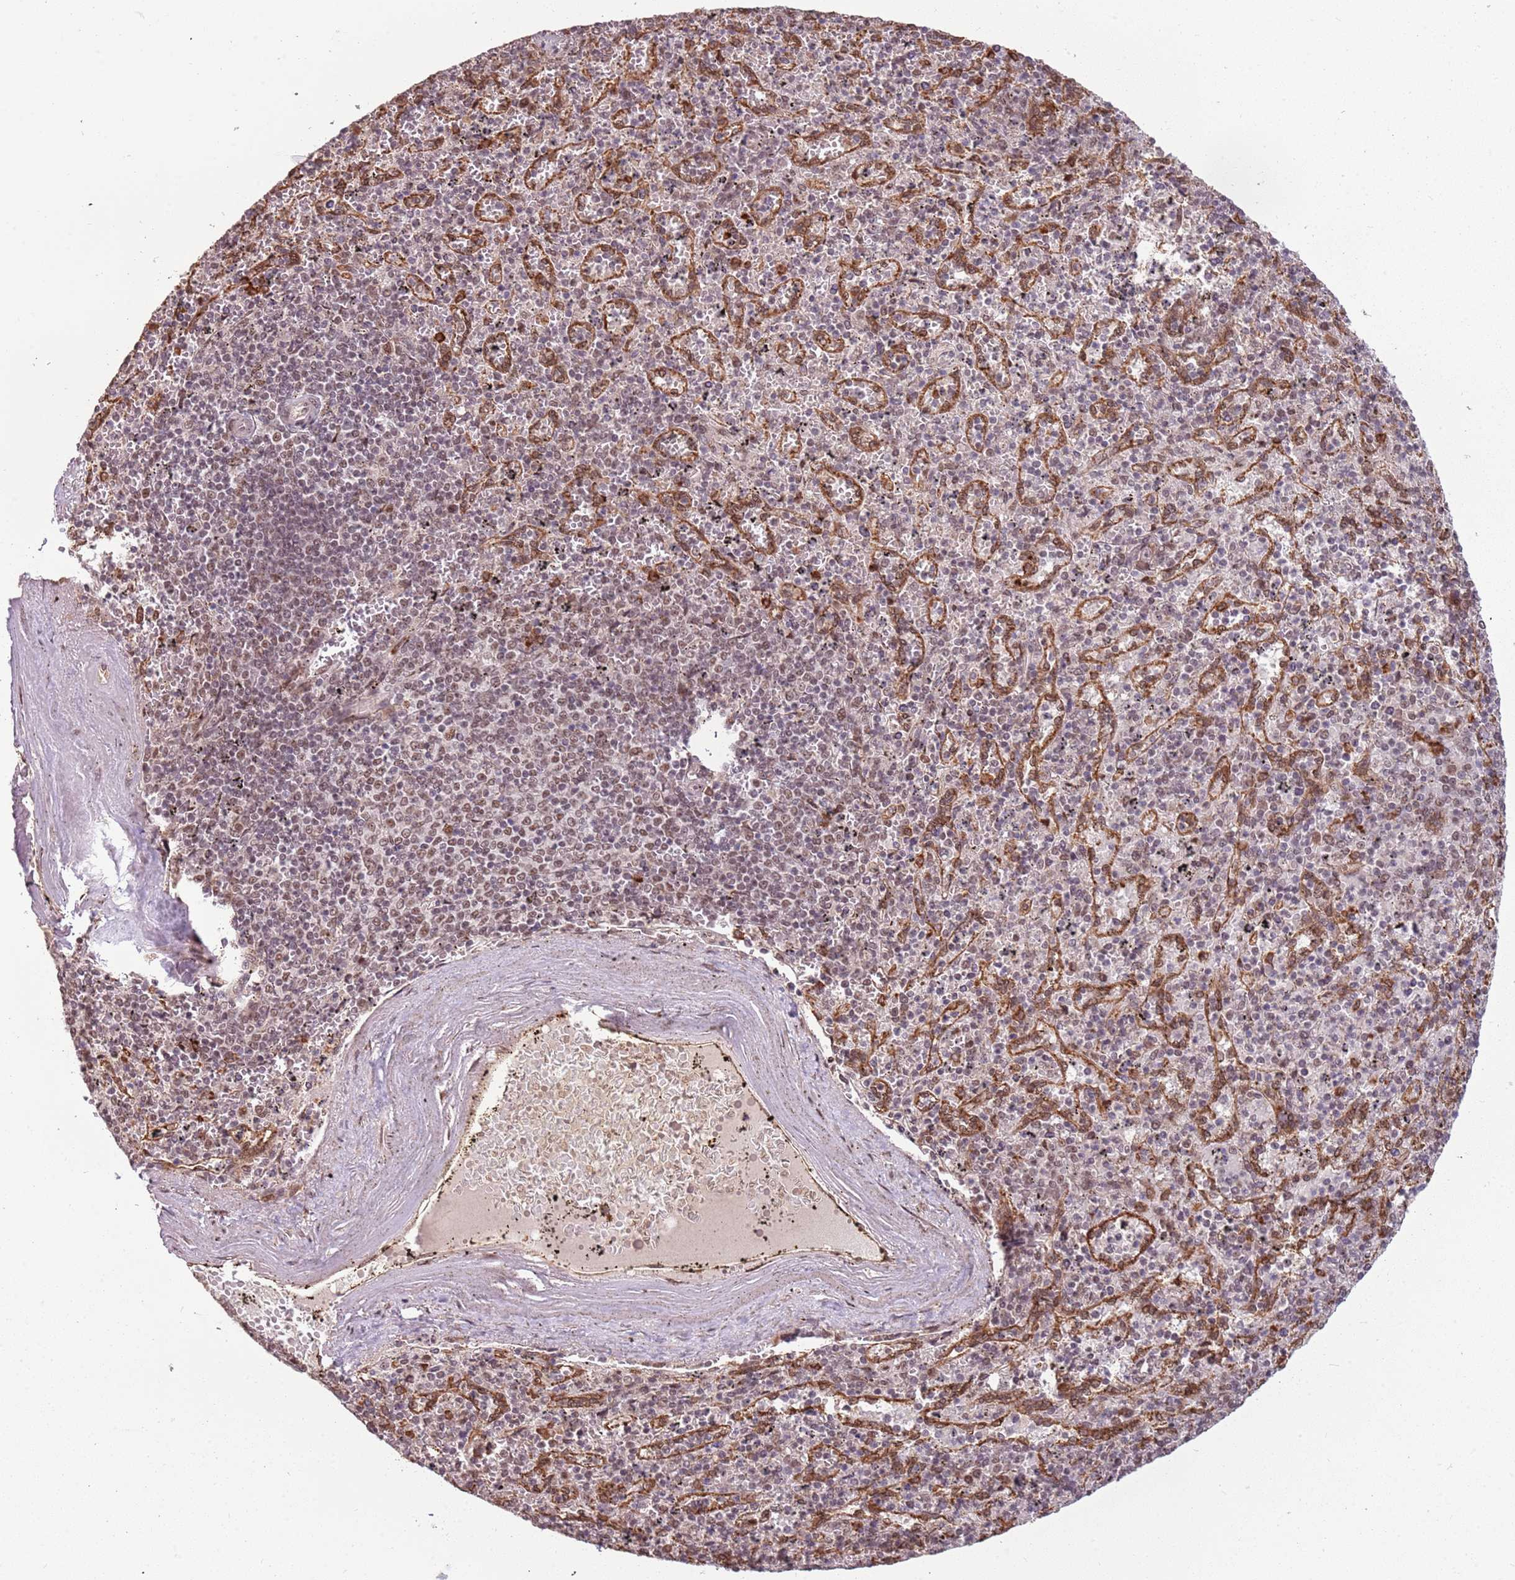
{"staining": {"intensity": "moderate", "quantity": "<25%", "location": "nuclear"}, "tissue": "spleen", "cell_type": "Cells in red pulp", "image_type": "normal", "snomed": [{"axis": "morphology", "description": "Normal tissue, NOS"}, {"axis": "topography", "description": "Spleen"}], "caption": "A high-resolution photomicrograph shows immunohistochemistry staining of unremarkable spleen, which exhibits moderate nuclear expression in approximately <25% of cells in red pulp.", "gene": "POLR3H", "patient": {"sex": "male", "age": 82}}